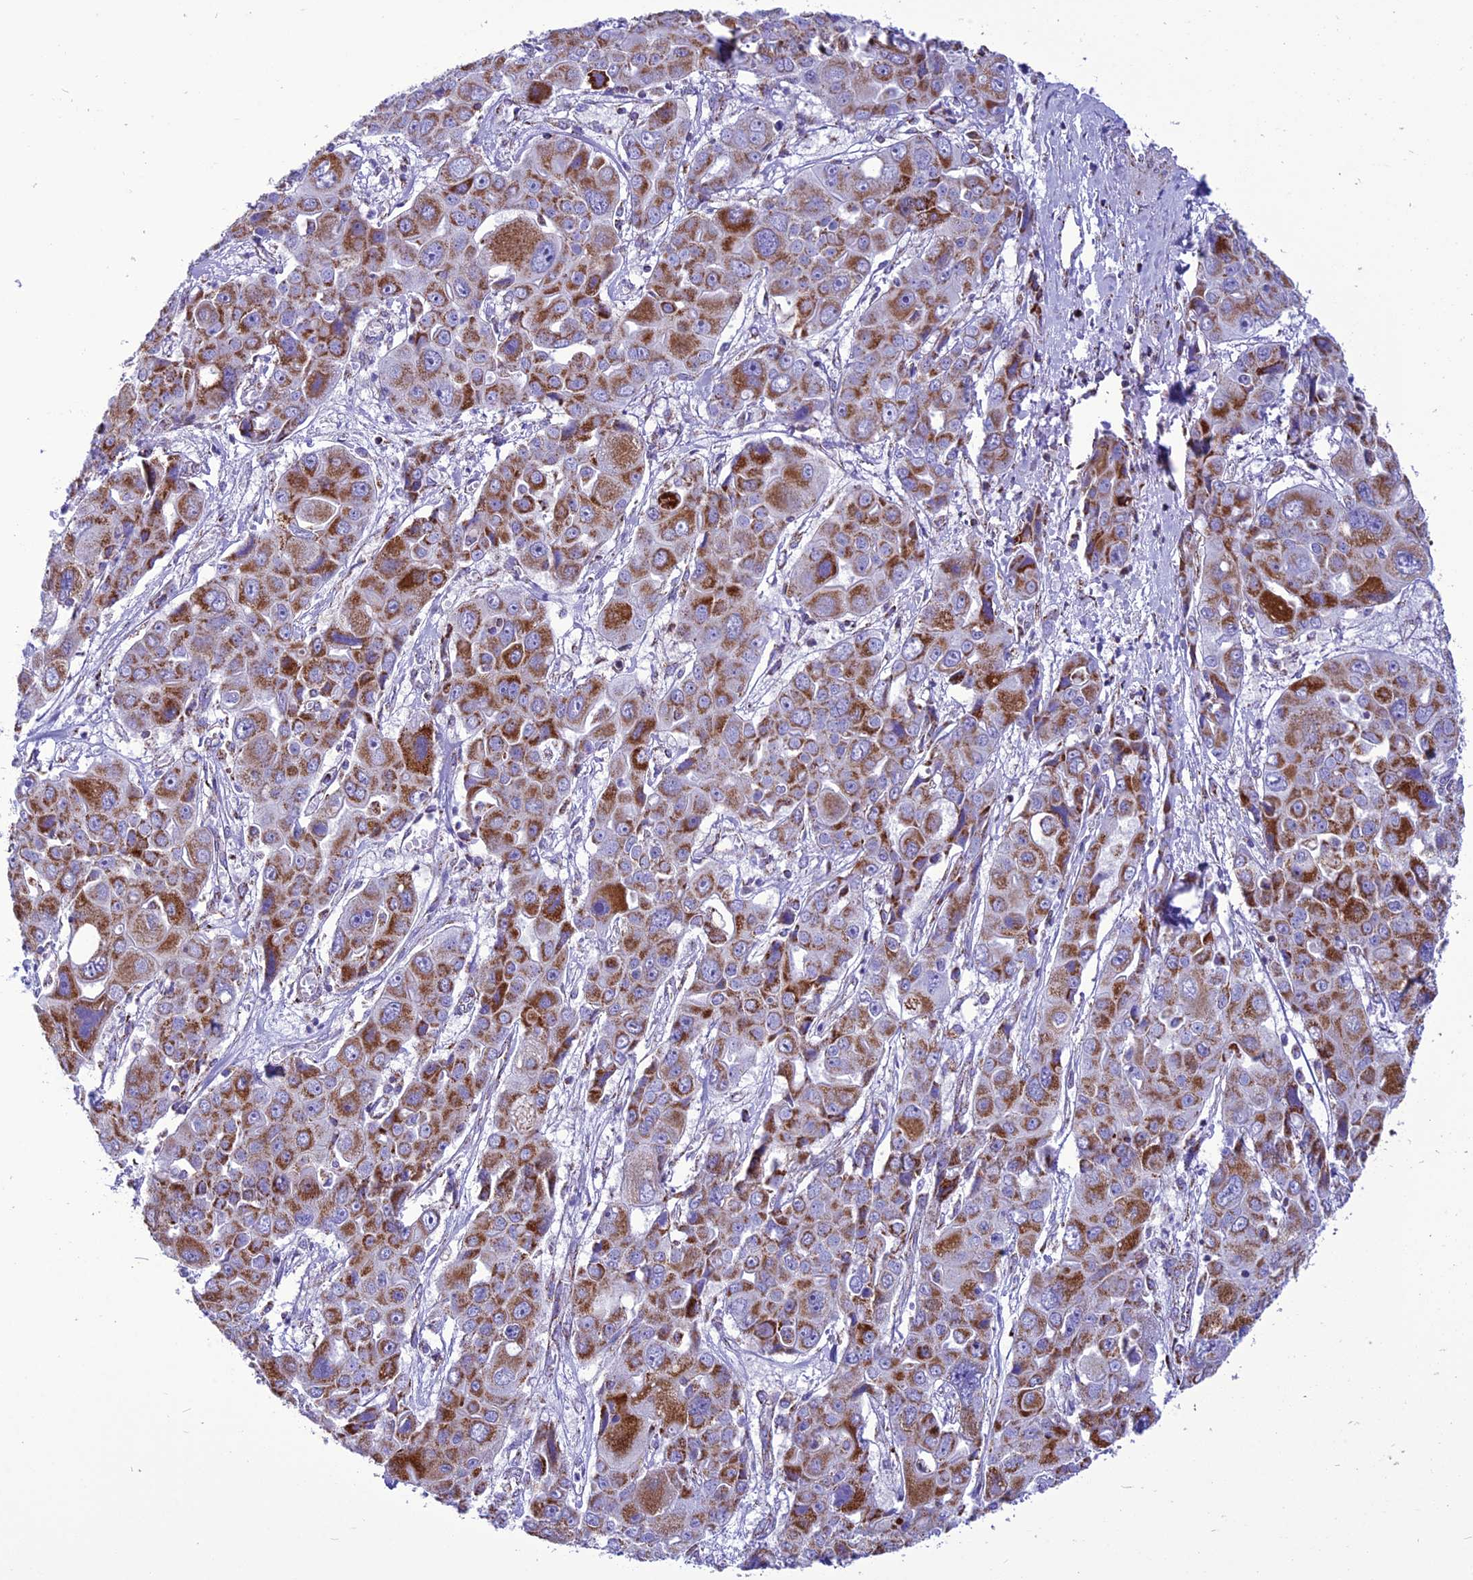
{"staining": {"intensity": "moderate", "quantity": ">75%", "location": "cytoplasmic/membranous"}, "tissue": "liver cancer", "cell_type": "Tumor cells", "image_type": "cancer", "snomed": [{"axis": "morphology", "description": "Cholangiocarcinoma"}, {"axis": "topography", "description": "Liver"}], "caption": "The histopathology image displays staining of liver cancer, revealing moderate cytoplasmic/membranous protein expression (brown color) within tumor cells.", "gene": "ICA1L", "patient": {"sex": "male", "age": 67}}